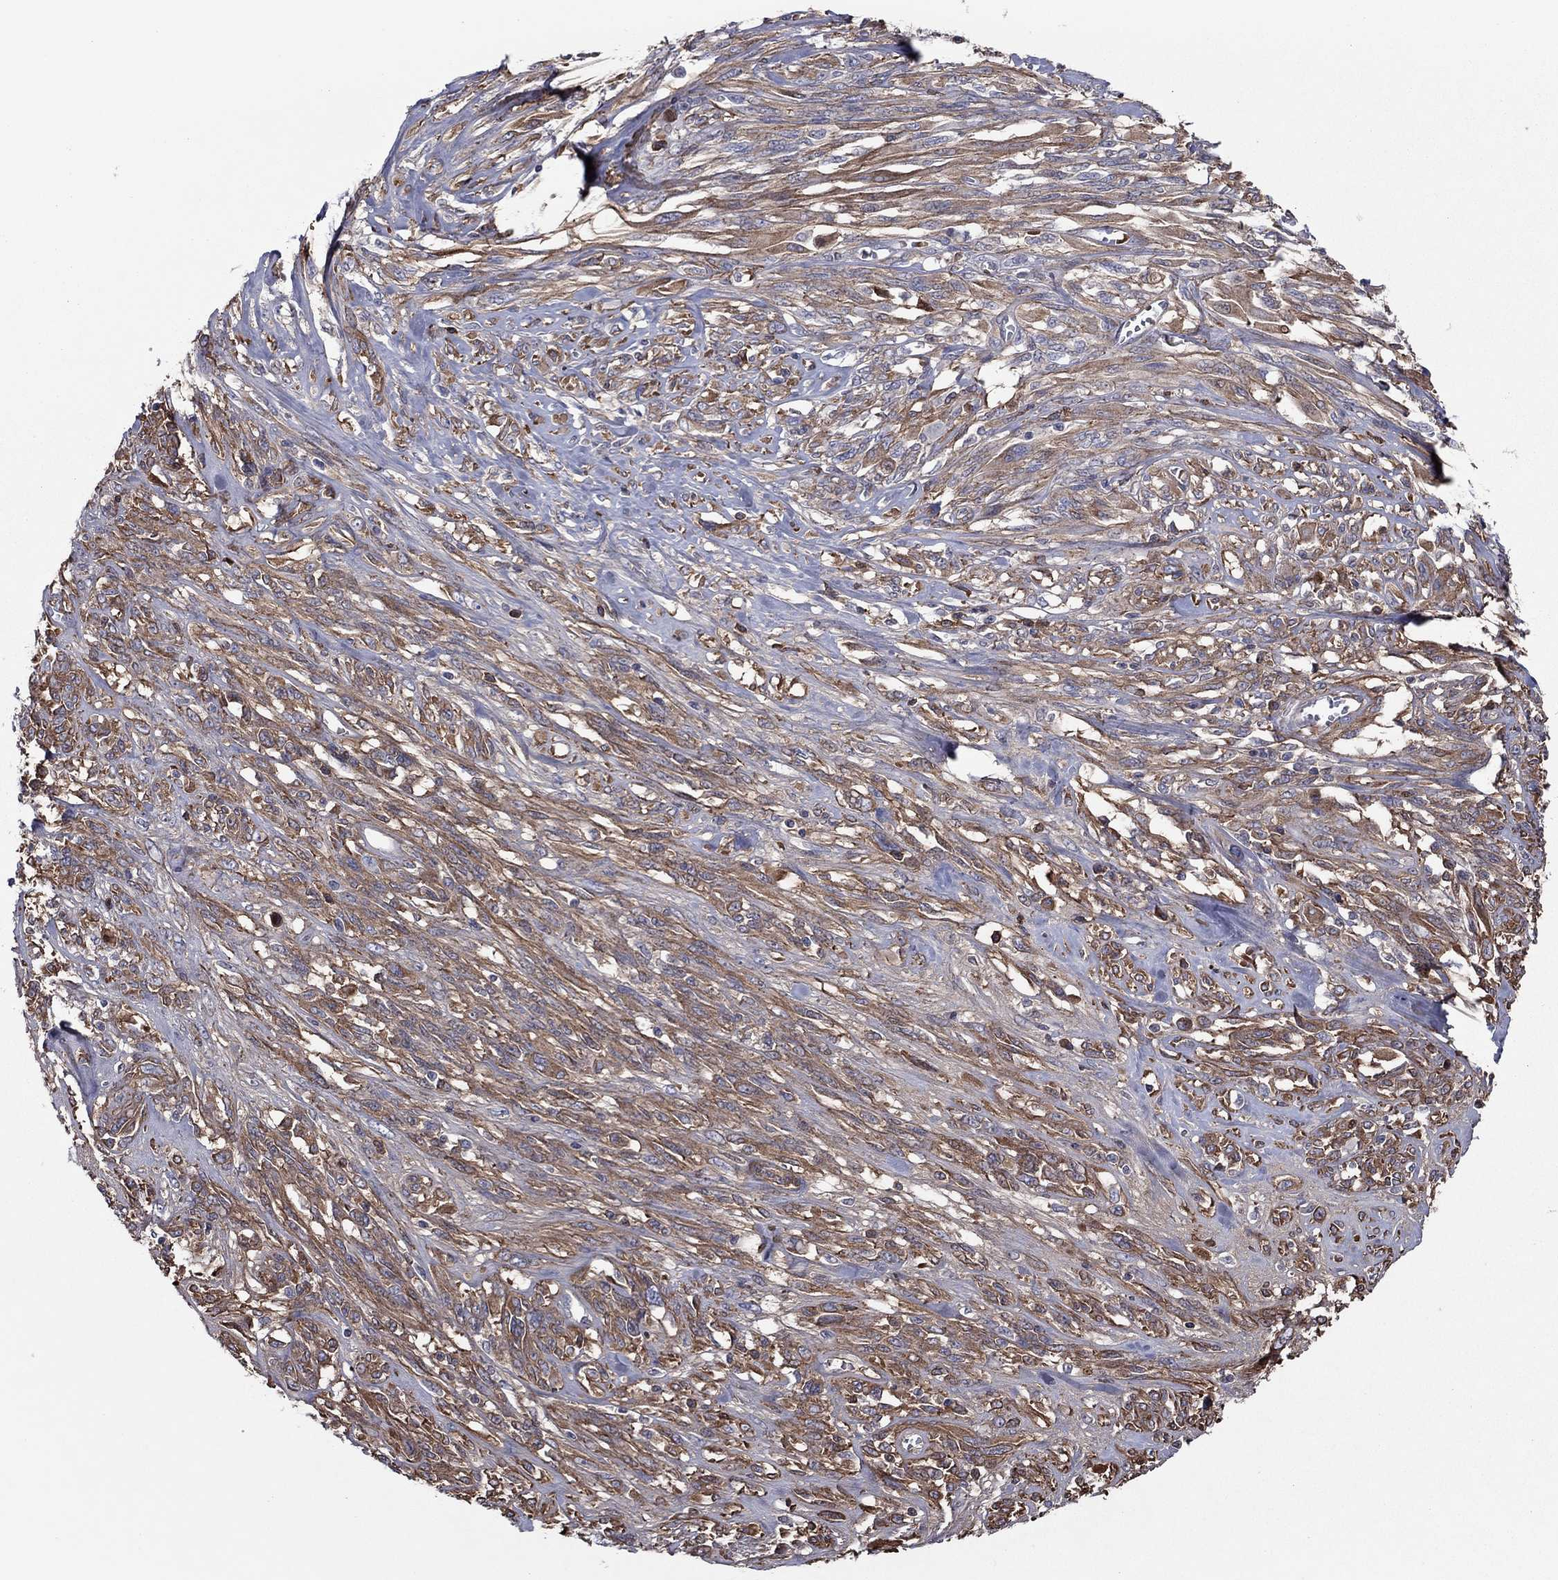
{"staining": {"intensity": "moderate", "quantity": ">75%", "location": "cytoplasmic/membranous"}, "tissue": "melanoma", "cell_type": "Tumor cells", "image_type": "cancer", "snomed": [{"axis": "morphology", "description": "Malignant melanoma, NOS"}, {"axis": "topography", "description": "Skin"}], "caption": "Immunohistochemical staining of human melanoma demonstrates medium levels of moderate cytoplasmic/membranous protein positivity in approximately >75% of tumor cells.", "gene": "HPX", "patient": {"sex": "female", "age": 91}}